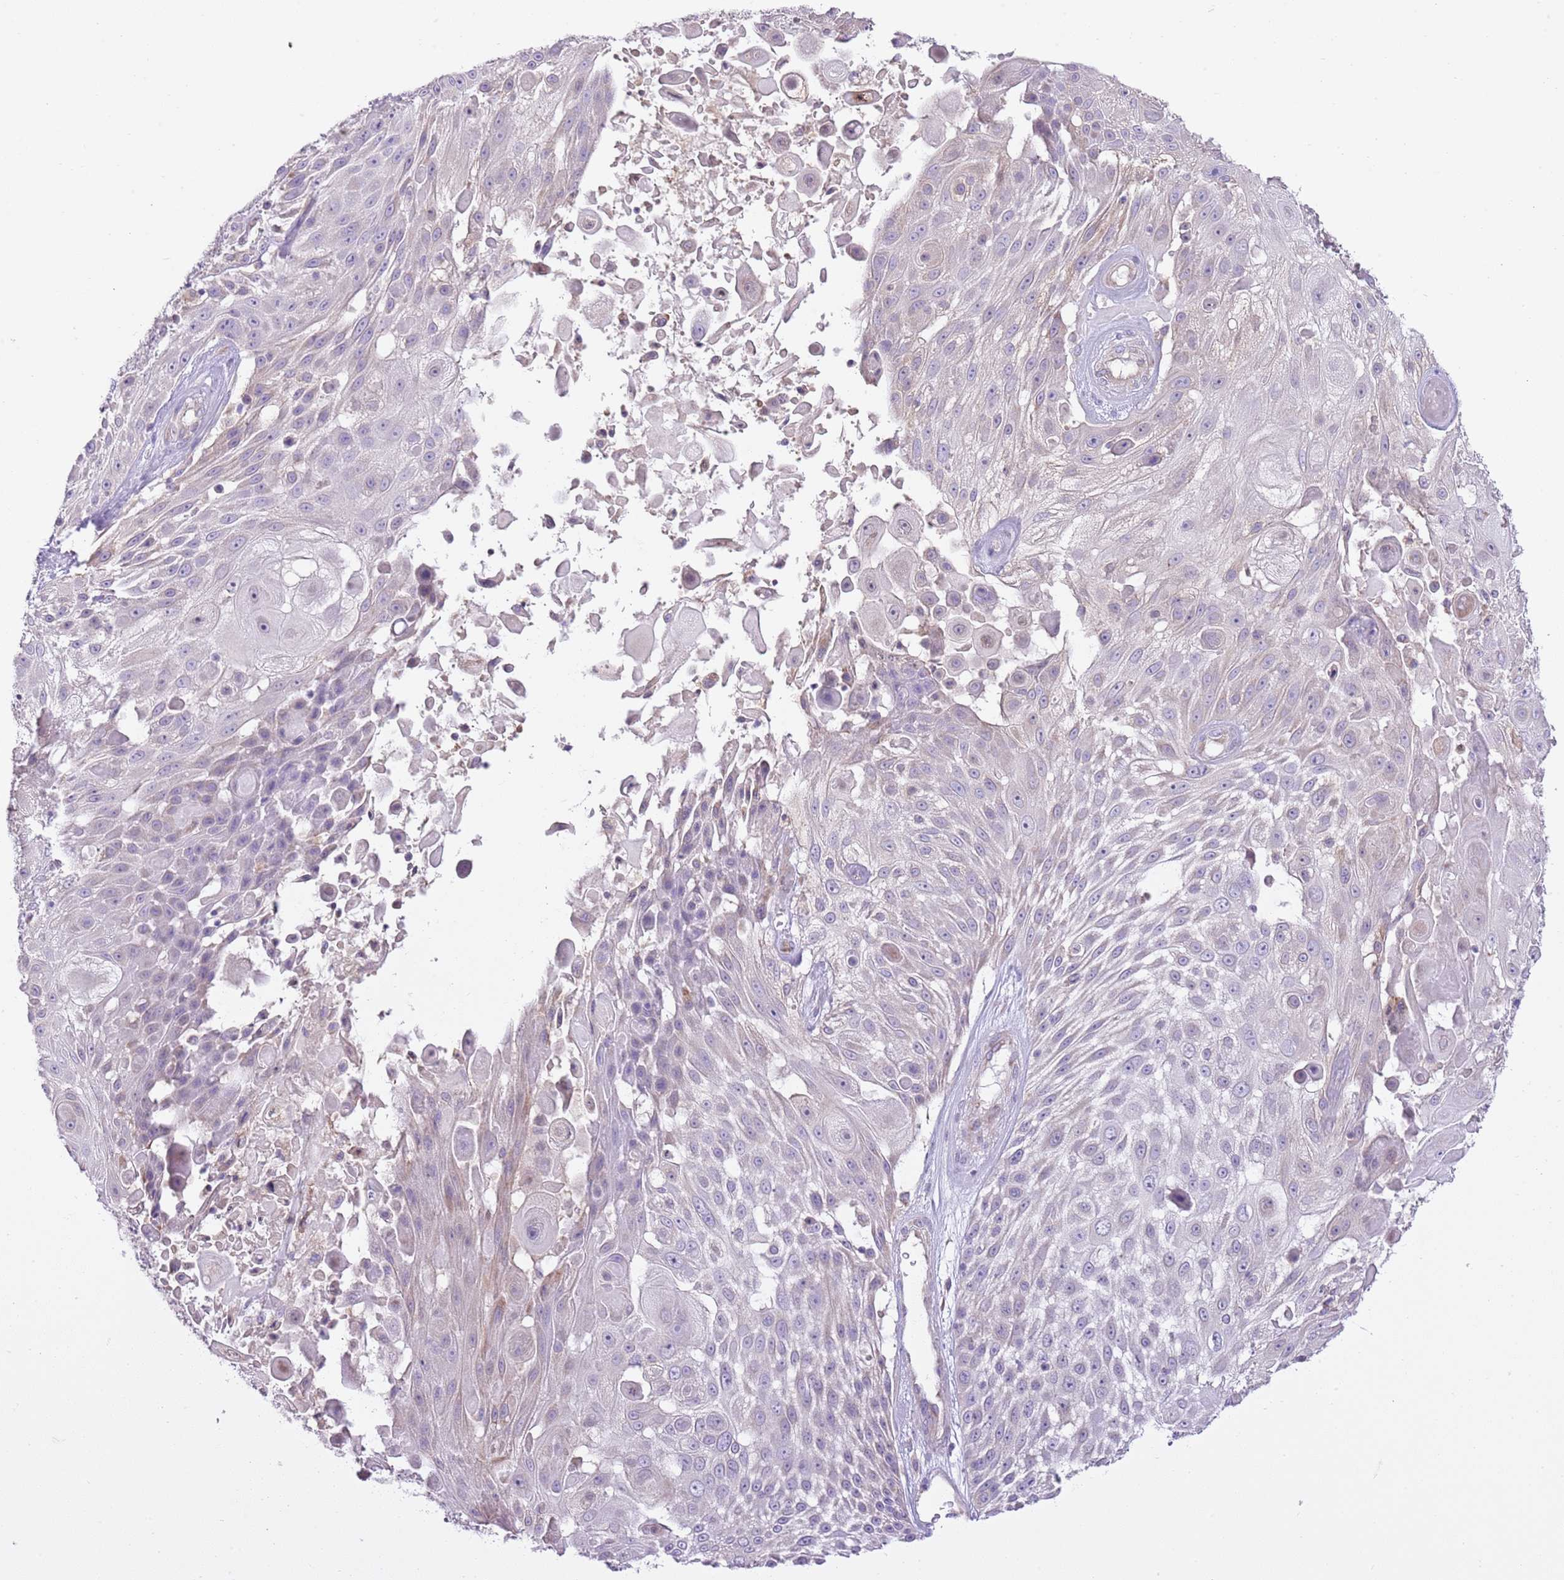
{"staining": {"intensity": "weak", "quantity": "<25%", "location": "cytoplasmic/membranous"}, "tissue": "skin cancer", "cell_type": "Tumor cells", "image_type": "cancer", "snomed": [{"axis": "morphology", "description": "Squamous cell carcinoma, NOS"}, {"axis": "topography", "description": "Skin"}], "caption": "A photomicrograph of human skin cancer is negative for staining in tumor cells.", "gene": "AAR2", "patient": {"sex": "female", "age": 86}}